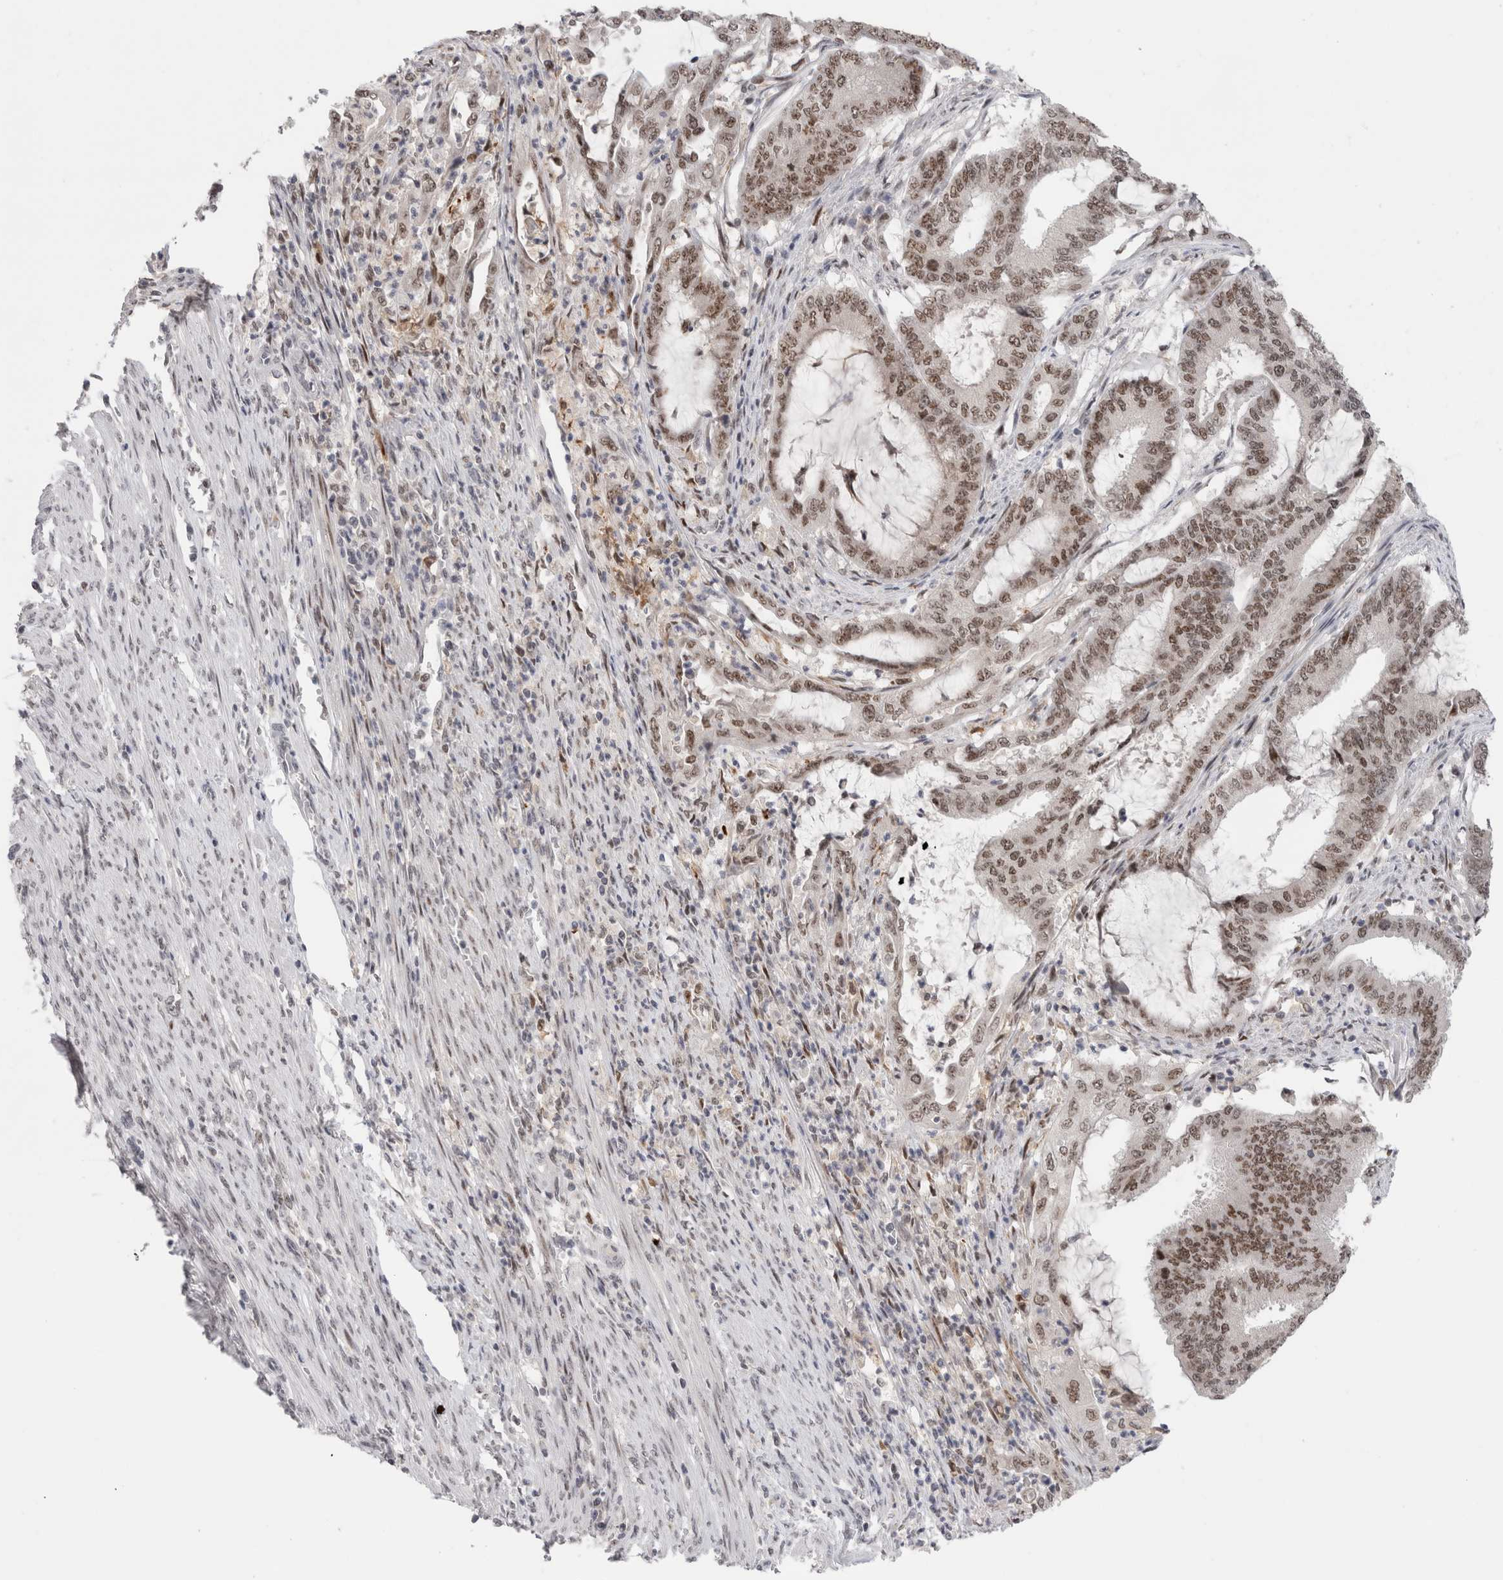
{"staining": {"intensity": "moderate", "quantity": ">75%", "location": "nuclear"}, "tissue": "endometrial cancer", "cell_type": "Tumor cells", "image_type": "cancer", "snomed": [{"axis": "morphology", "description": "Adenocarcinoma, NOS"}, {"axis": "topography", "description": "Endometrium"}], "caption": "A brown stain shows moderate nuclear staining of a protein in human endometrial cancer tumor cells.", "gene": "ZNF521", "patient": {"sex": "female", "age": 51}}